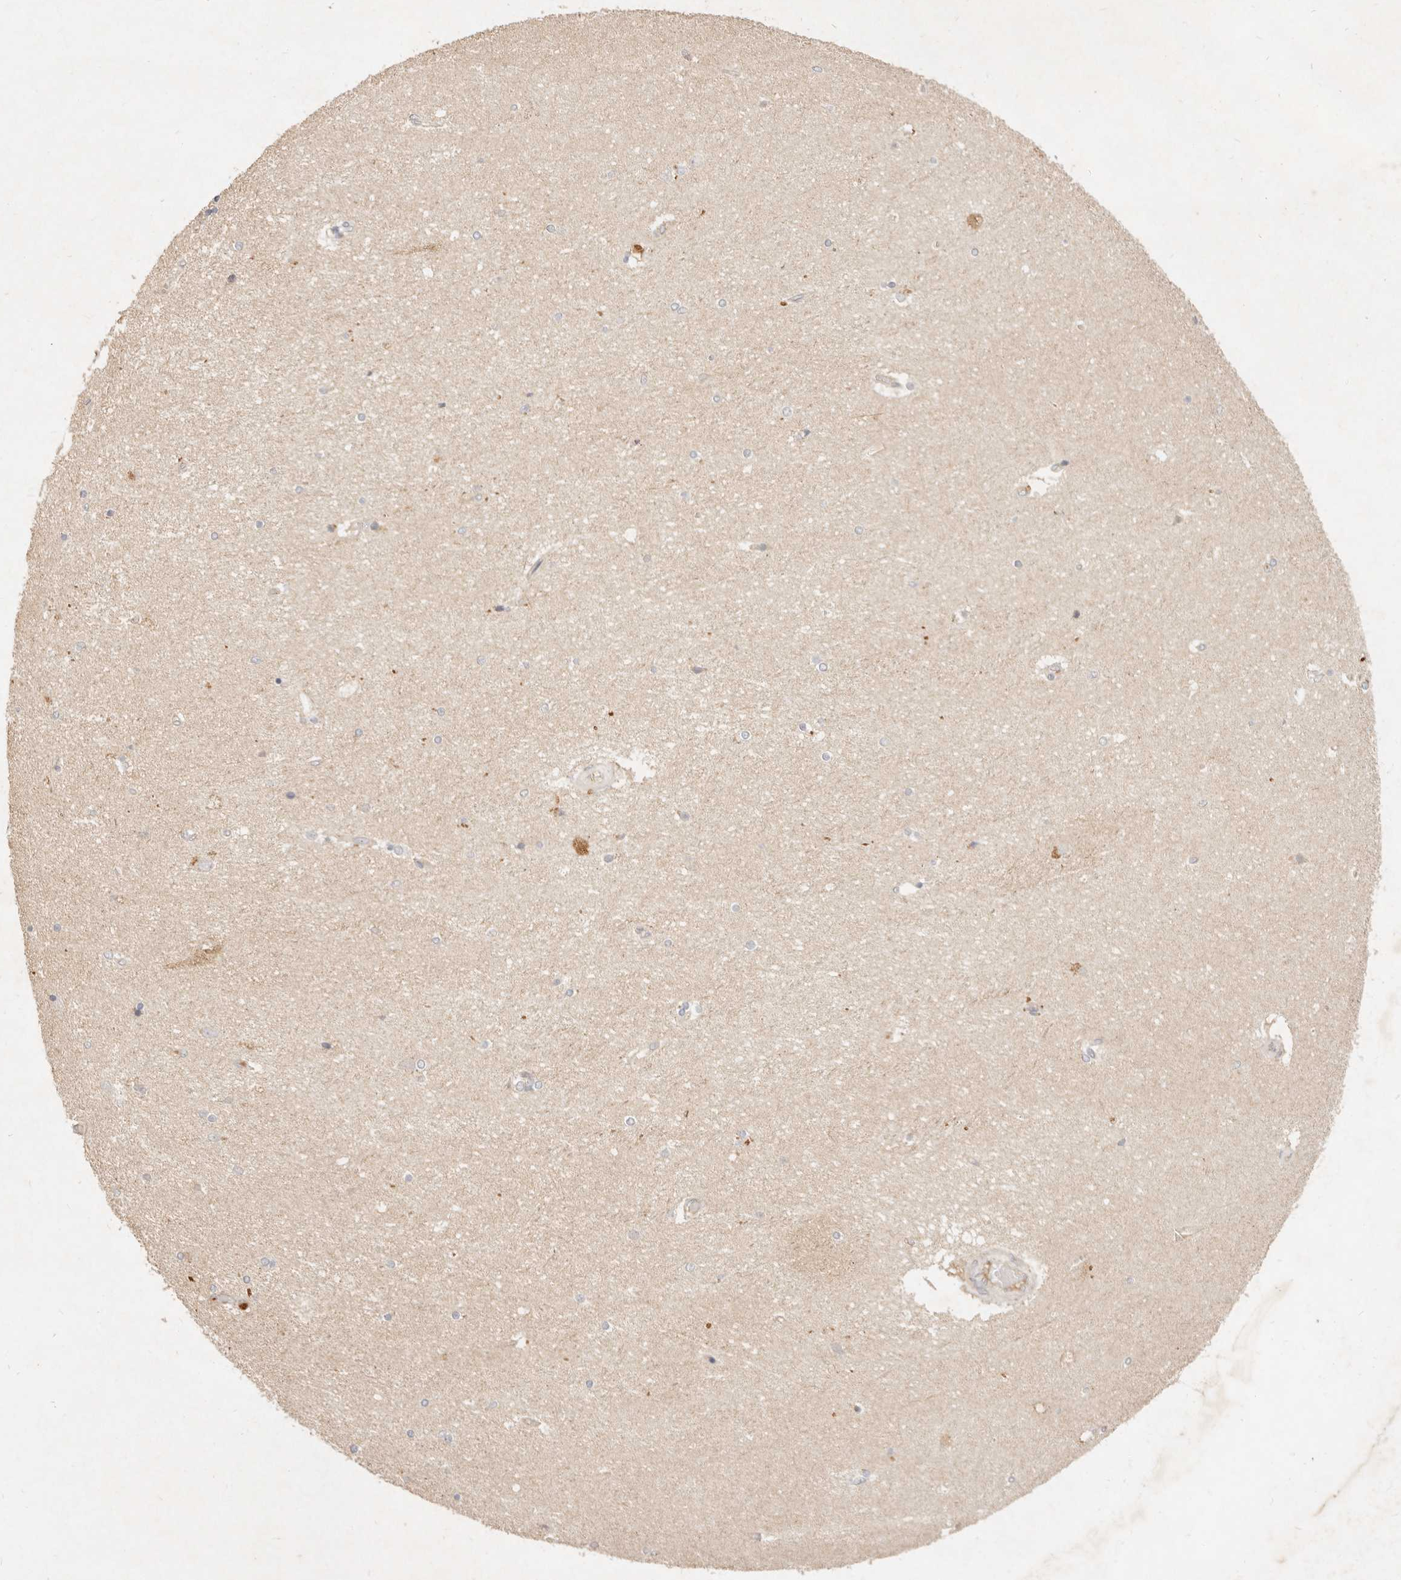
{"staining": {"intensity": "moderate", "quantity": "<25%", "location": "cytoplasmic/membranous"}, "tissue": "hippocampus", "cell_type": "Glial cells", "image_type": "normal", "snomed": [{"axis": "morphology", "description": "Normal tissue, NOS"}, {"axis": "topography", "description": "Hippocampus"}], "caption": "This micrograph displays IHC staining of normal hippocampus, with low moderate cytoplasmic/membranous expression in about <25% of glial cells.", "gene": "FREM2", "patient": {"sex": "female", "age": 54}}